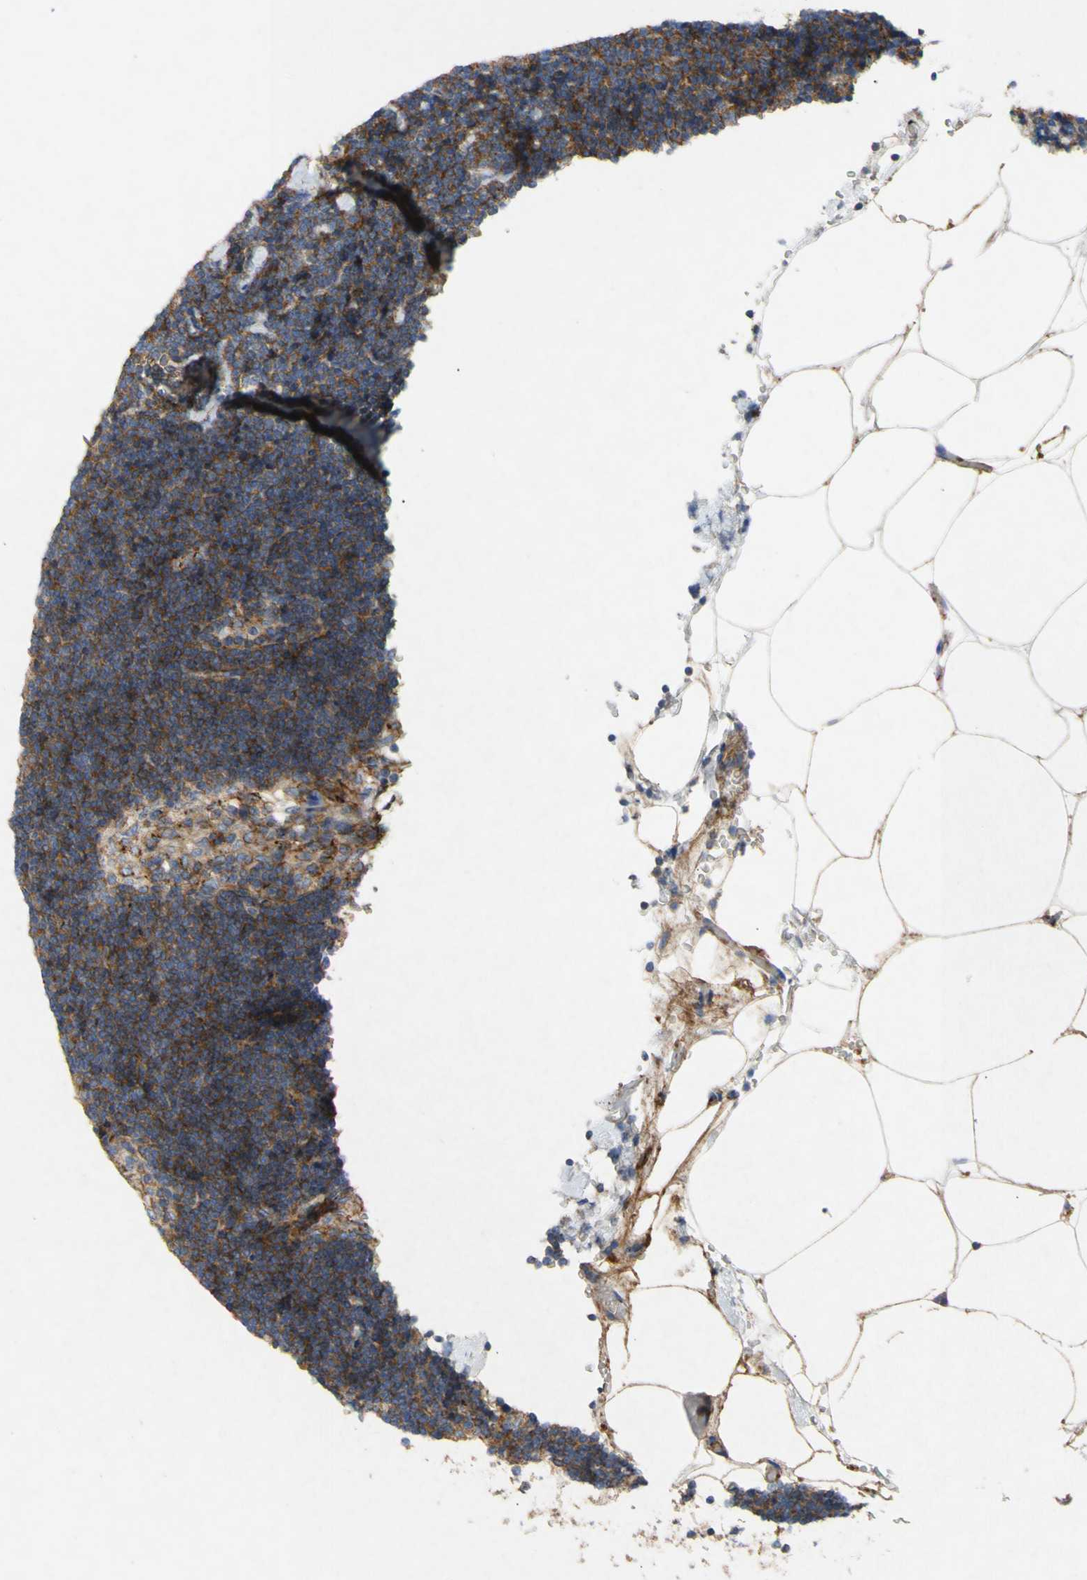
{"staining": {"intensity": "strong", "quantity": ">75%", "location": "cytoplasmic/membranous"}, "tissue": "lymph node", "cell_type": "Germinal center cells", "image_type": "normal", "snomed": [{"axis": "morphology", "description": "Normal tissue, NOS"}, {"axis": "topography", "description": "Lymph node"}], "caption": "IHC histopathology image of unremarkable human lymph node stained for a protein (brown), which exhibits high levels of strong cytoplasmic/membranous staining in about >75% of germinal center cells.", "gene": "ATP2A3", "patient": {"sex": "male", "age": 63}}